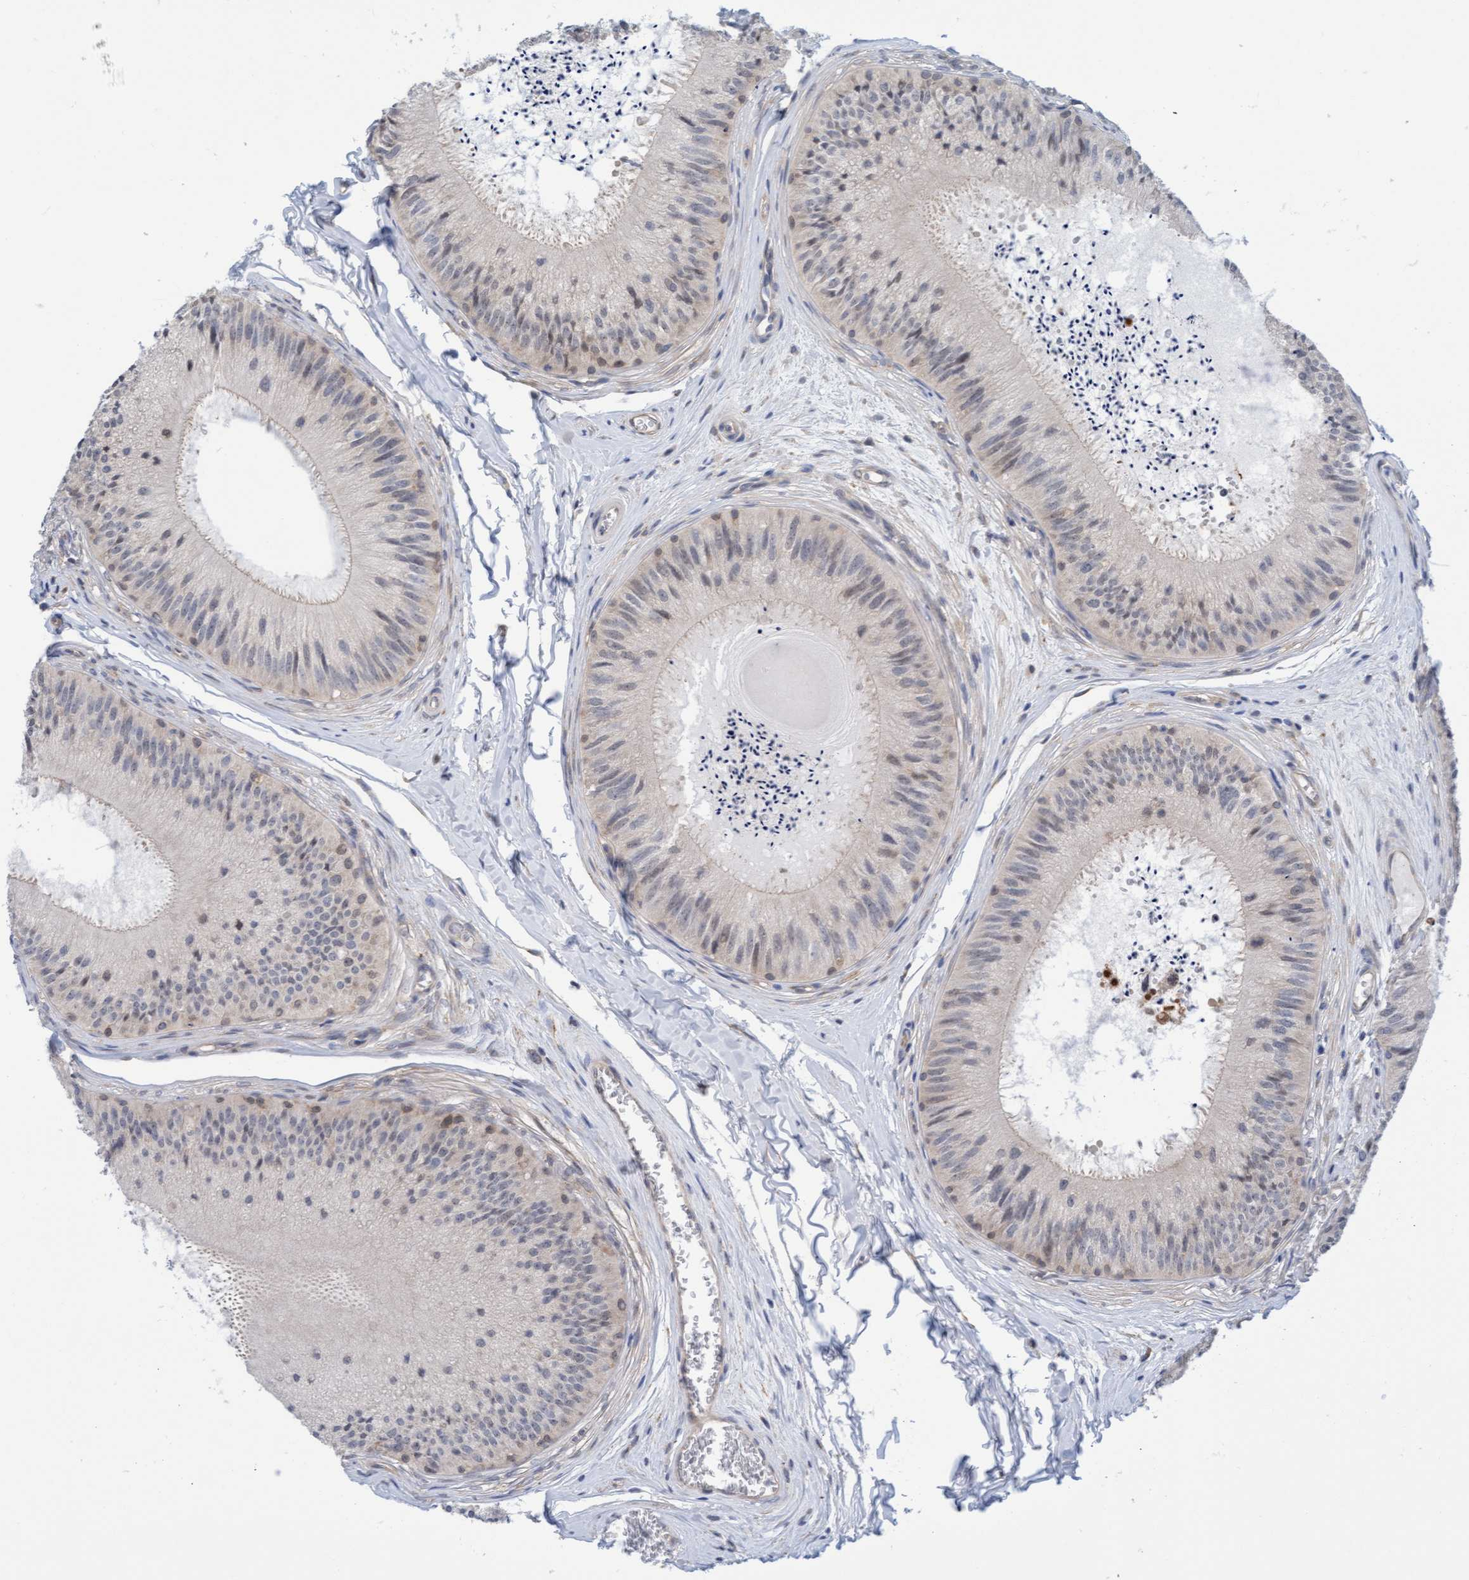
{"staining": {"intensity": "weak", "quantity": "25%-75%", "location": "cytoplasmic/membranous"}, "tissue": "epididymis", "cell_type": "Glandular cells", "image_type": "normal", "snomed": [{"axis": "morphology", "description": "Normal tissue, NOS"}, {"axis": "topography", "description": "Epididymis"}], "caption": "Immunohistochemistry (IHC) image of normal epididymis: epididymis stained using immunohistochemistry demonstrates low levels of weak protein expression localized specifically in the cytoplasmic/membranous of glandular cells, appearing as a cytoplasmic/membranous brown color.", "gene": "AMZ2", "patient": {"sex": "male", "age": 31}}